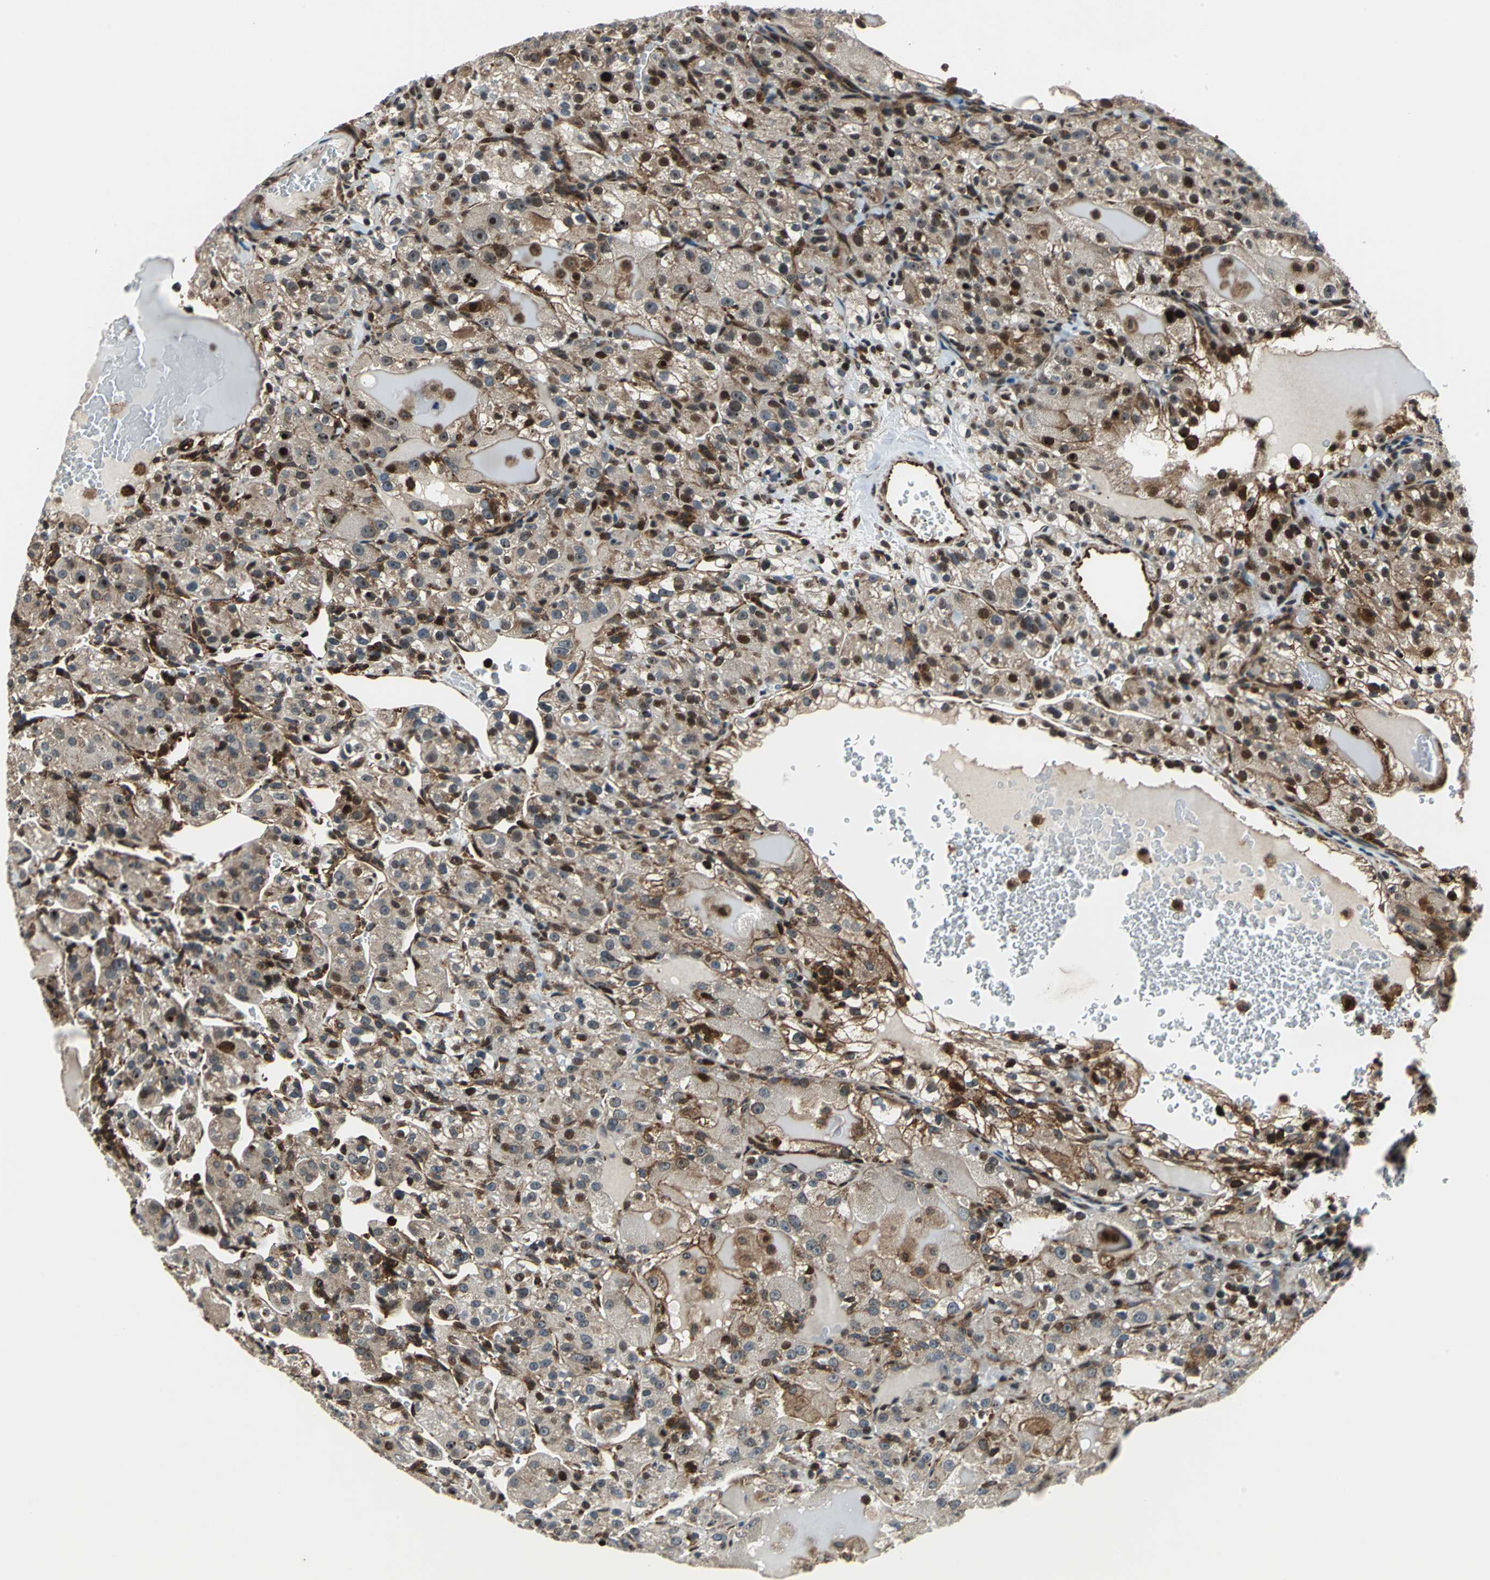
{"staining": {"intensity": "strong", "quantity": "25%-75%", "location": "nuclear"}, "tissue": "renal cancer", "cell_type": "Tumor cells", "image_type": "cancer", "snomed": [{"axis": "morphology", "description": "Normal tissue, NOS"}, {"axis": "morphology", "description": "Adenocarcinoma, NOS"}, {"axis": "topography", "description": "Kidney"}], "caption": "Protein expression analysis of renal cancer (adenocarcinoma) shows strong nuclear staining in approximately 25%-75% of tumor cells.", "gene": "AATF", "patient": {"sex": "male", "age": 61}}